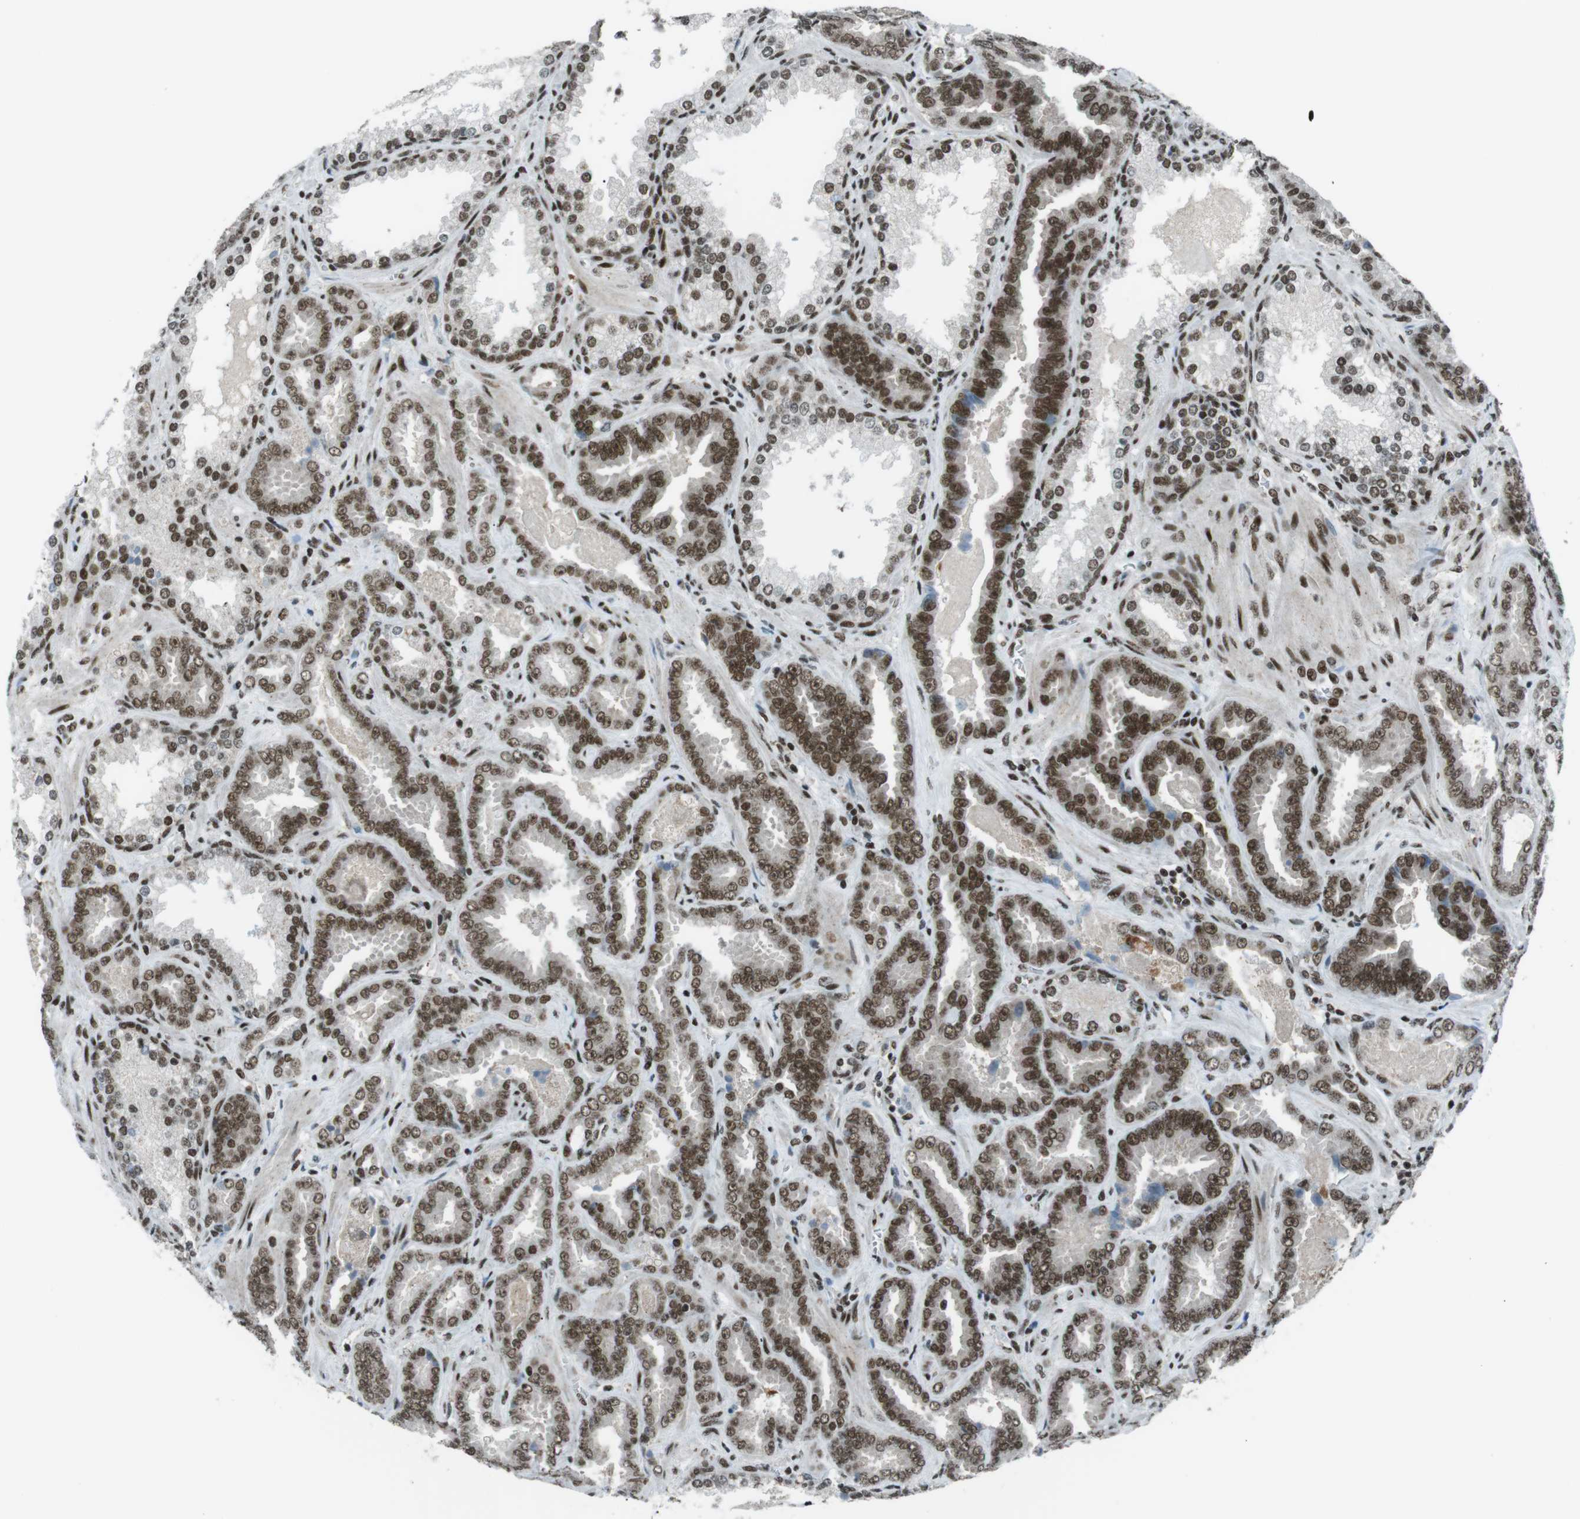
{"staining": {"intensity": "strong", "quantity": ">75%", "location": "nuclear"}, "tissue": "prostate cancer", "cell_type": "Tumor cells", "image_type": "cancer", "snomed": [{"axis": "morphology", "description": "Adenocarcinoma, Low grade"}, {"axis": "topography", "description": "Prostate"}], "caption": "The immunohistochemical stain shows strong nuclear staining in tumor cells of prostate cancer (low-grade adenocarcinoma) tissue.", "gene": "TAF1", "patient": {"sex": "male", "age": 60}}